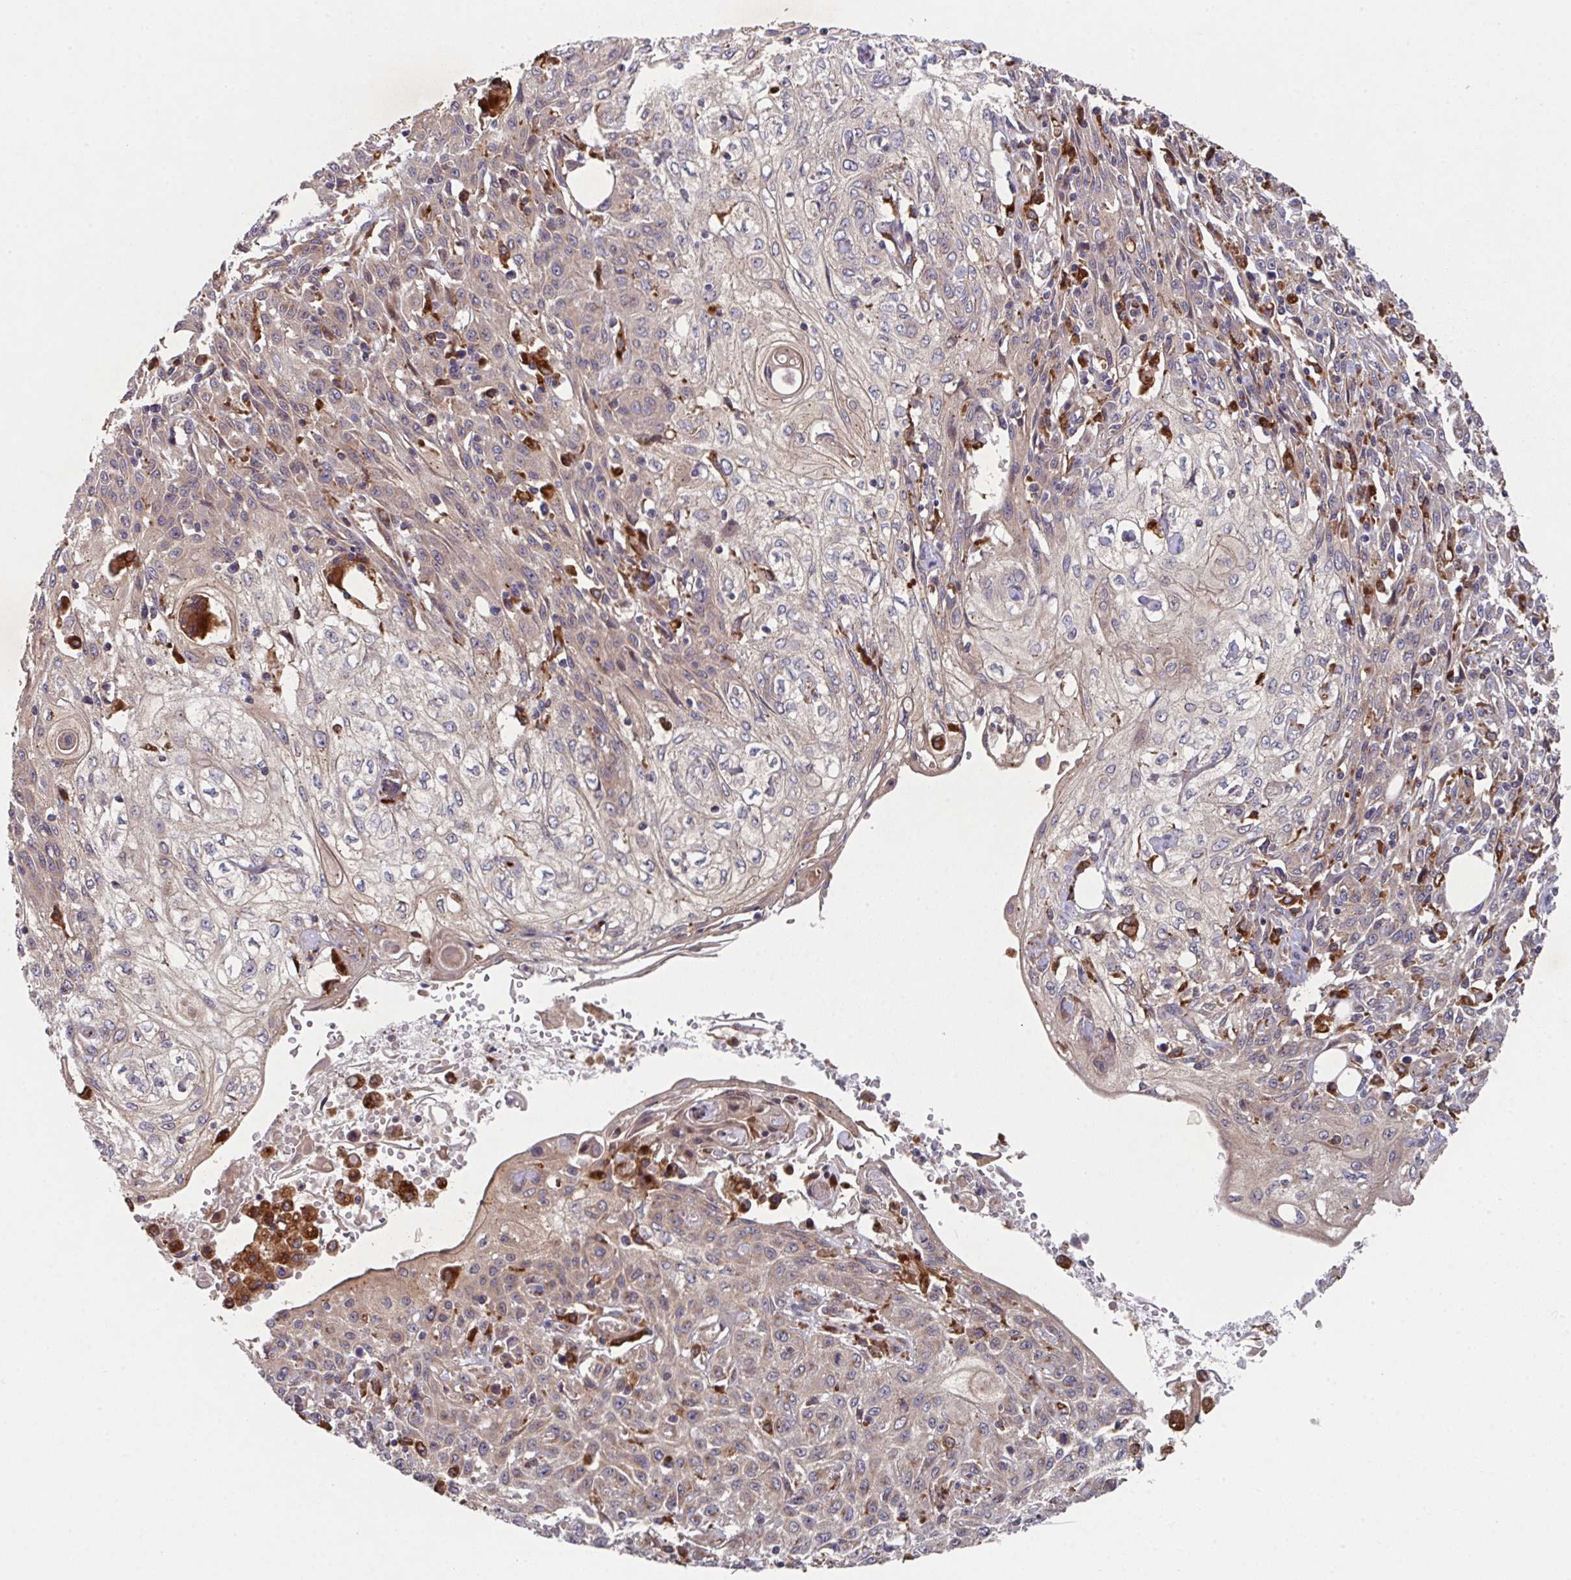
{"staining": {"intensity": "weak", "quantity": "<25%", "location": "cytoplasmic/membranous"}, "tissue": "skin cancer", "cell_type": "Tumor cells", "image_type": "cancer", "snomed": [{"axis": "morphology", "description": "Squamous cell carcinoma, NOS"}, {"axis": "morphology", "description": "Squamous cell carcinoma, metastatic, NOS"}, {"axis": "topography", "description": "Skin"}, {"axis": "topography", "description": "Lymph node"}], "caption": "A high-resolution image shows immunohistochemistry (IHC) staining of metastatic squamous cell carcinoma (skin), which demonstrates no significant staining in tumor cells. Nuclei are stained in blue.", "gene": "TRIM14", "patient": {"sex": "male", "age": 75}}